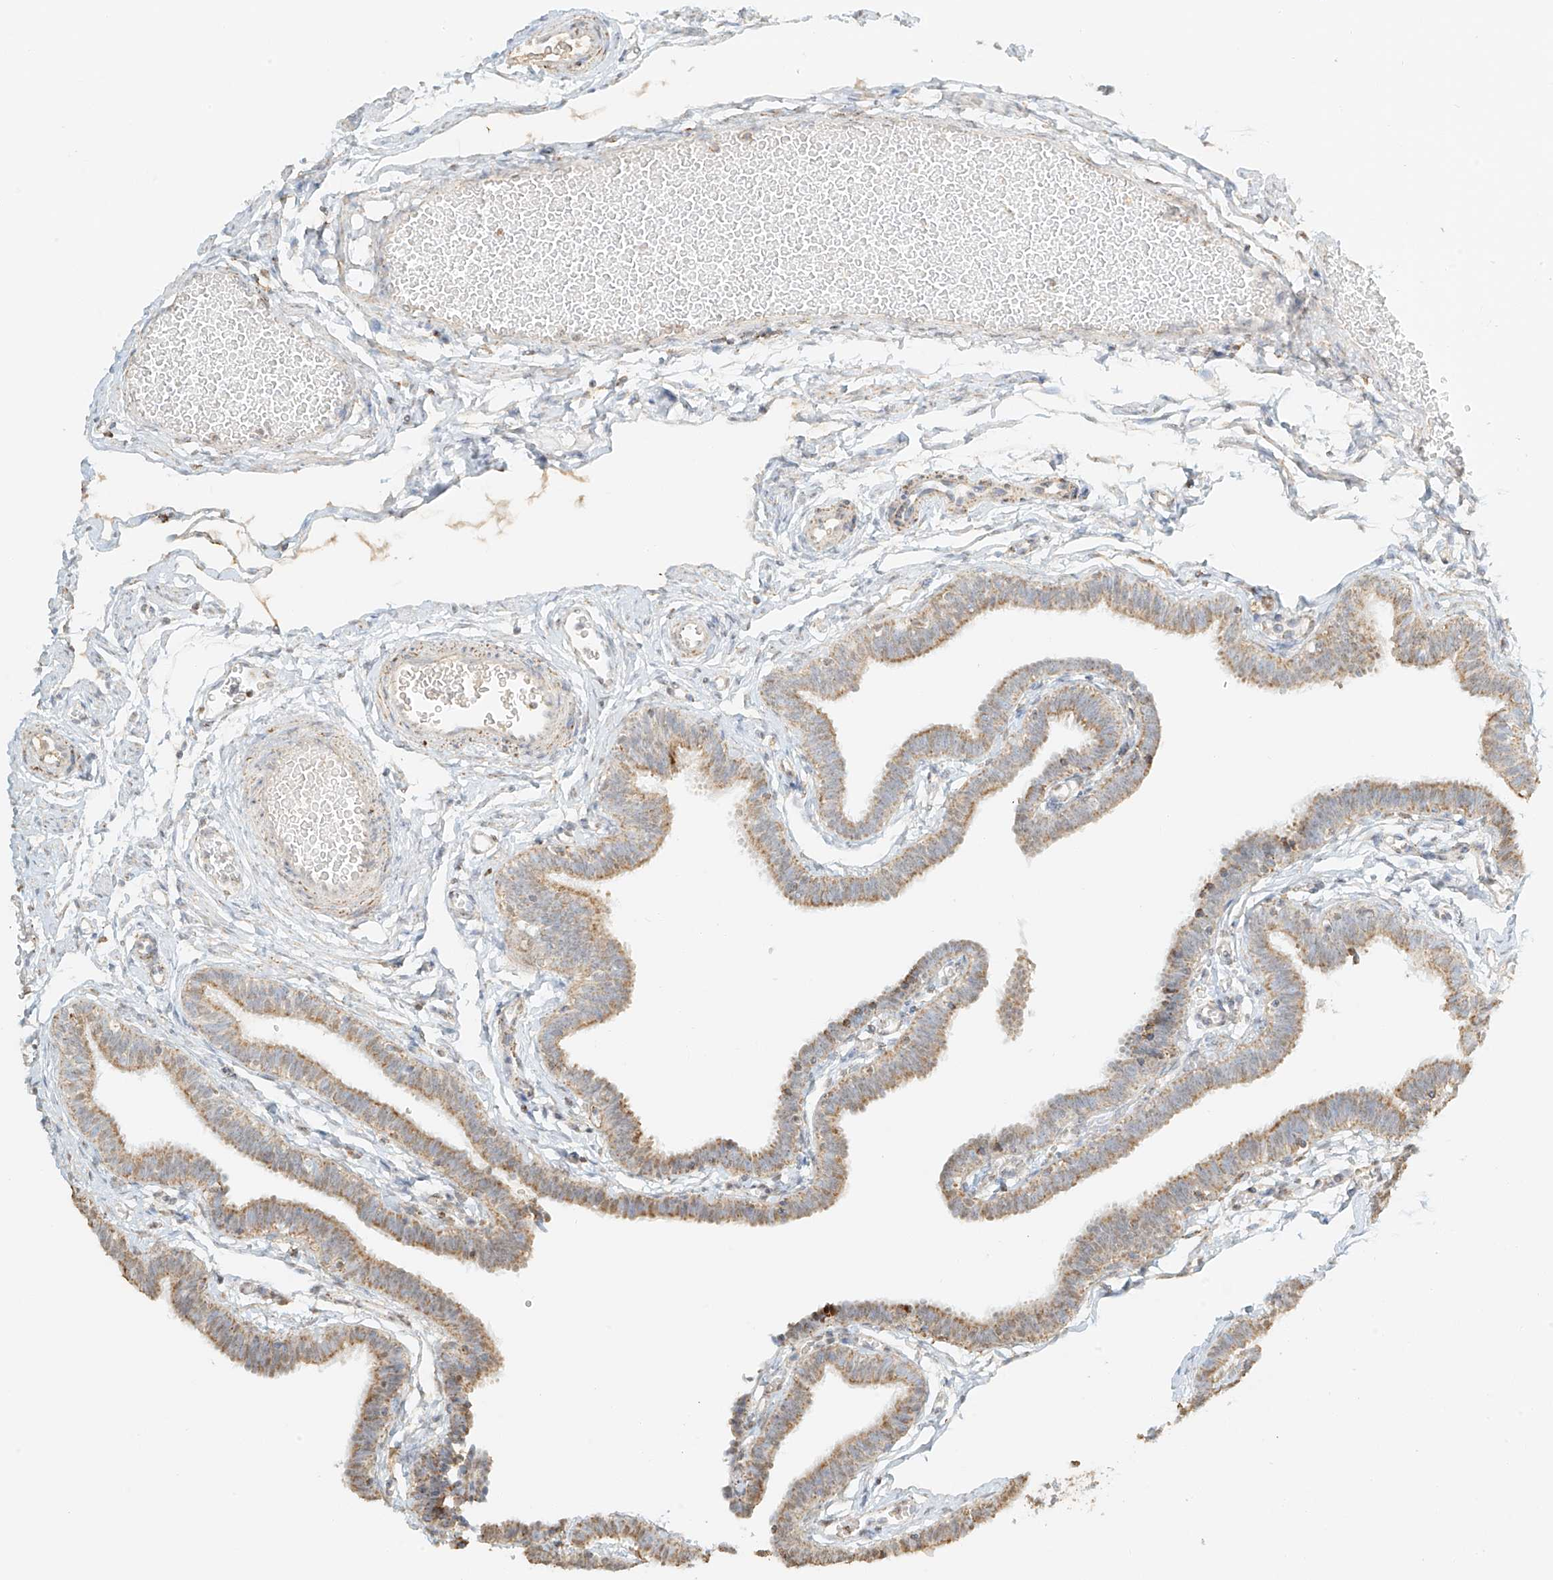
{"staining": {"intensity": "moderate", "quantity": ">75%", "location": "cytoplasmic/membranous"}, "tissue": "fallopian tube", "cell_type": "Glandular cells", "image_type": "normal", "snomed": [{"axis": "morphology", "description": "Normal tissue, NOS"}, {"axis": "topography", "description": "Fallopian tube"}, {"axis": "topography", "description": "Ovary"}], "caption": "An immunohistochemistry (IHC) image of normal tissue is shown. Protein staining in brown highlights moderate cytoplasmic/membranous positivity in fallopian tube within glandular cells. Using DAB (brown) and hematoxylin (blue) stains, captured at high magnification using brightfield microscopy.", "gene": "MIPEP", "patient": {"sex": "female", "age": 23}}